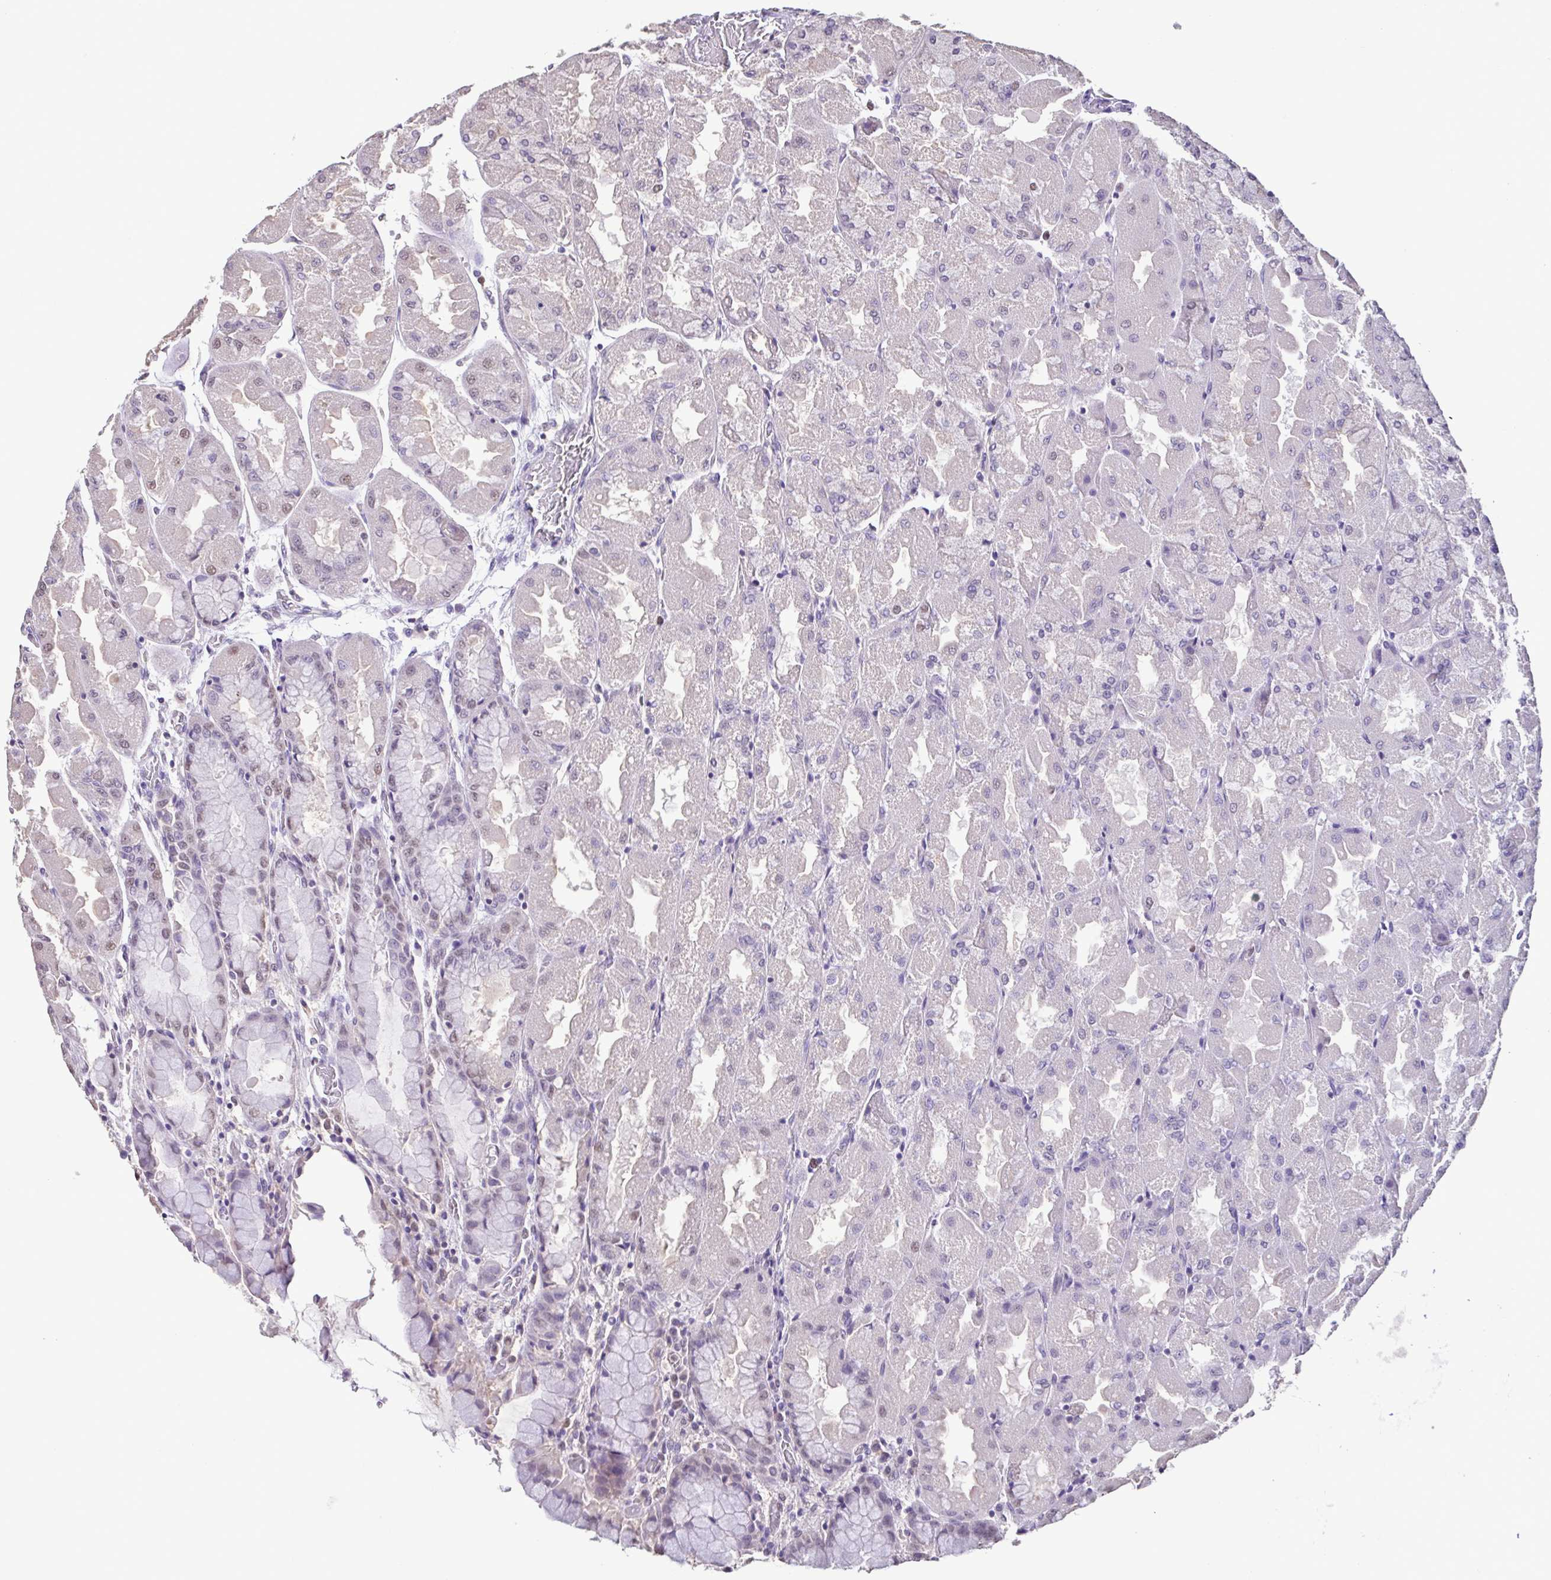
{"staining": {"intensity": "weak", "quantity": "<25%", "location": "nuclear"}, "tissue": "stomach", "cell_type": "Glandular cells", "image_type": "normal", "snomed": [{"axis": "morphology", "description": "Normal tissue, NOS"}, {"axis": "topography", "description": "Stomach"}], "caption": "A high-resolution image shows immunohistochemistry (IHC) staining of normal stomach, which demonstrates no significant positivity in glandular cells.", "gene": "ACTRT3", "patient": {"sex": "female", "age": 61}}